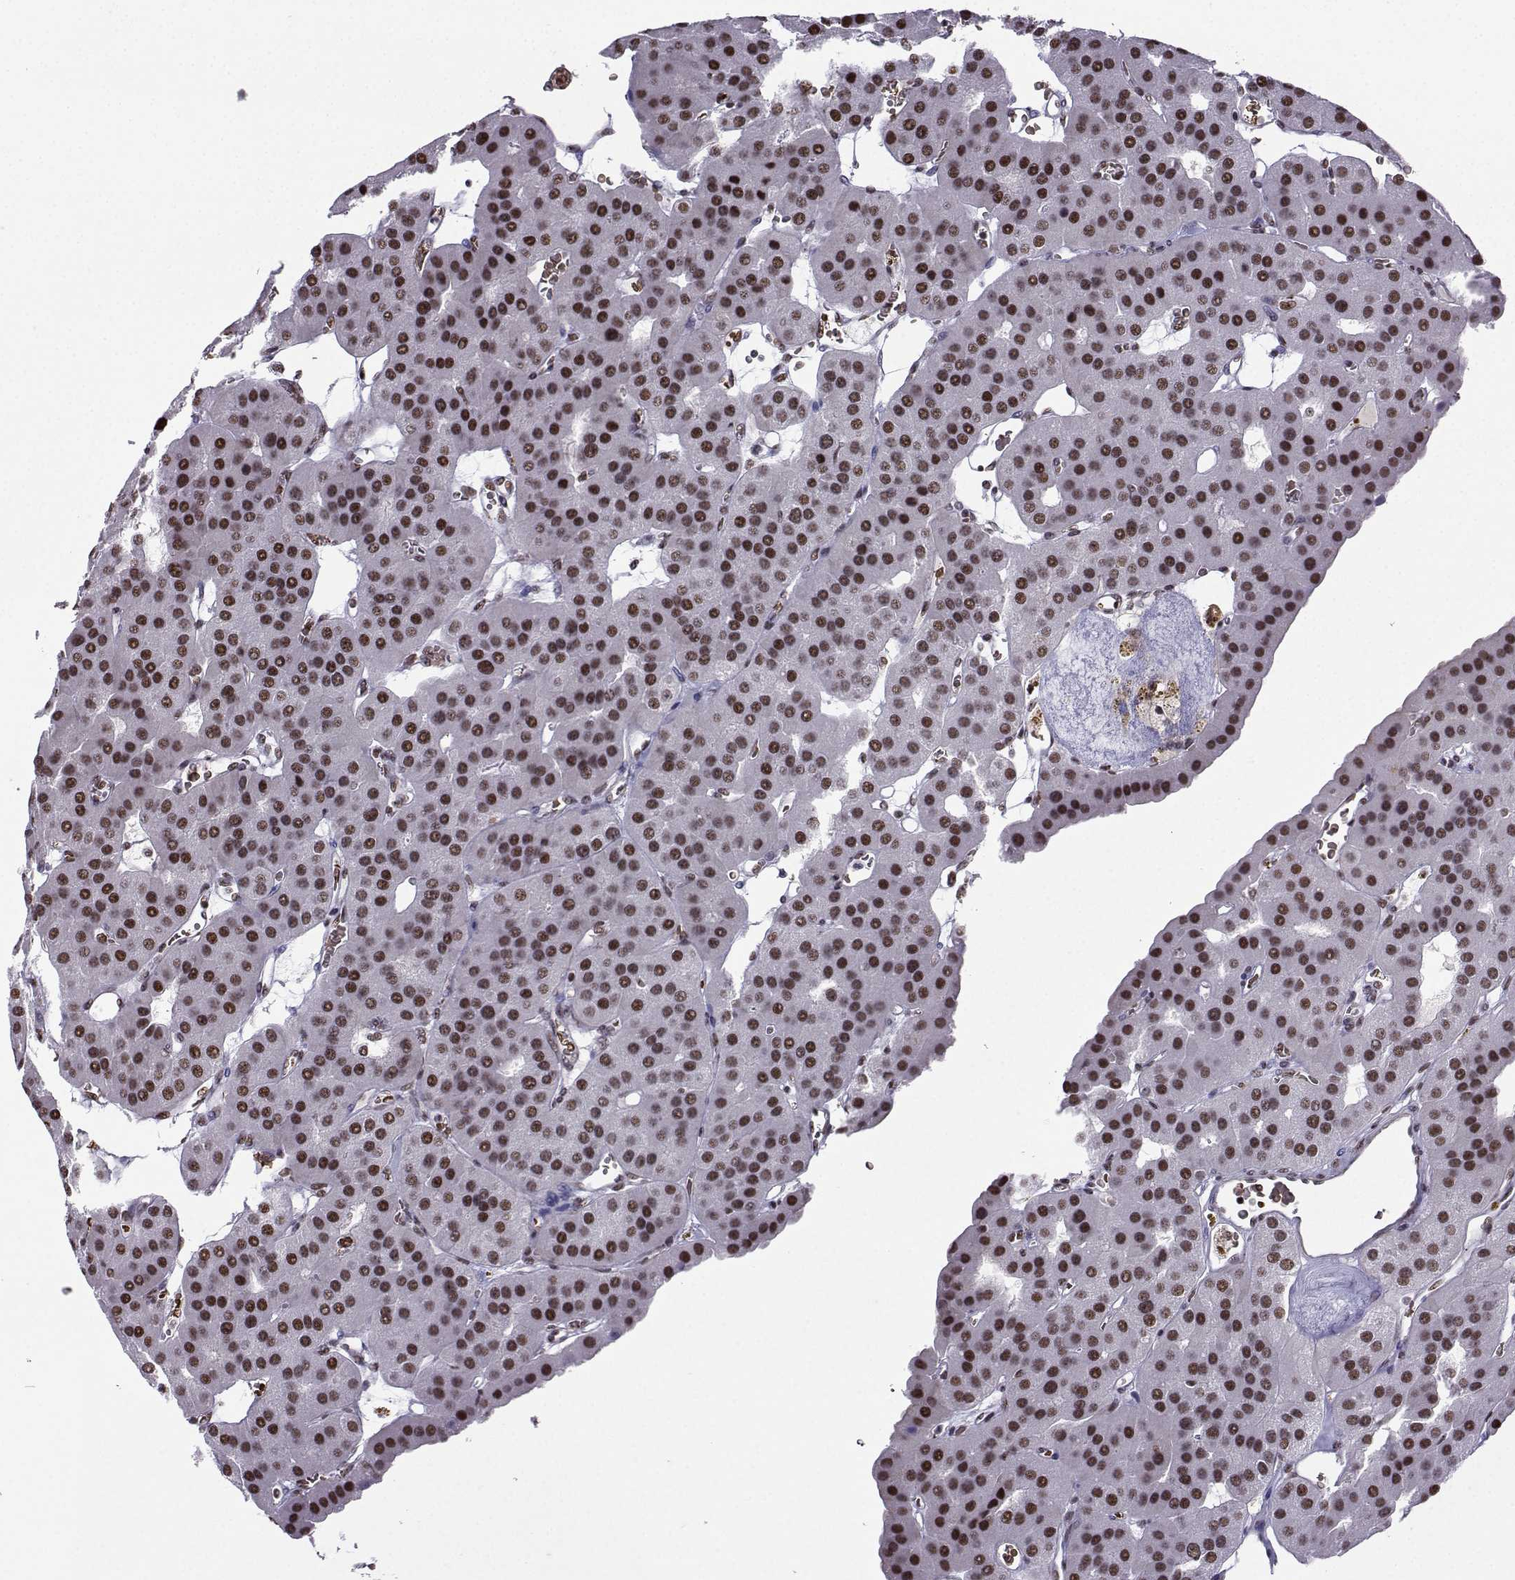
{"staining": {"intensity": "strong", "quantity": ">75%", "location": "nuclear"}, "tissue": "parathyroid gland", "cell_type": "Glandular cells", "image_type": "normal", "snomed": [{"axis": "morphology", "description": "Normal tissue, NOS"}, {"axis": "morphology", "description": "Adenoma, NOS"}, {"axis": "topography", "description": "Parathyroid gland"}], "caption": "Immunohistochemical staining of benign parathyroid gland demonstrates strong nuclear protein staining in about >75% of glandular cells. Nuclei are stained in blue.", "gene": "CCNK", "patient": {"sex": "female", "age": 86}}